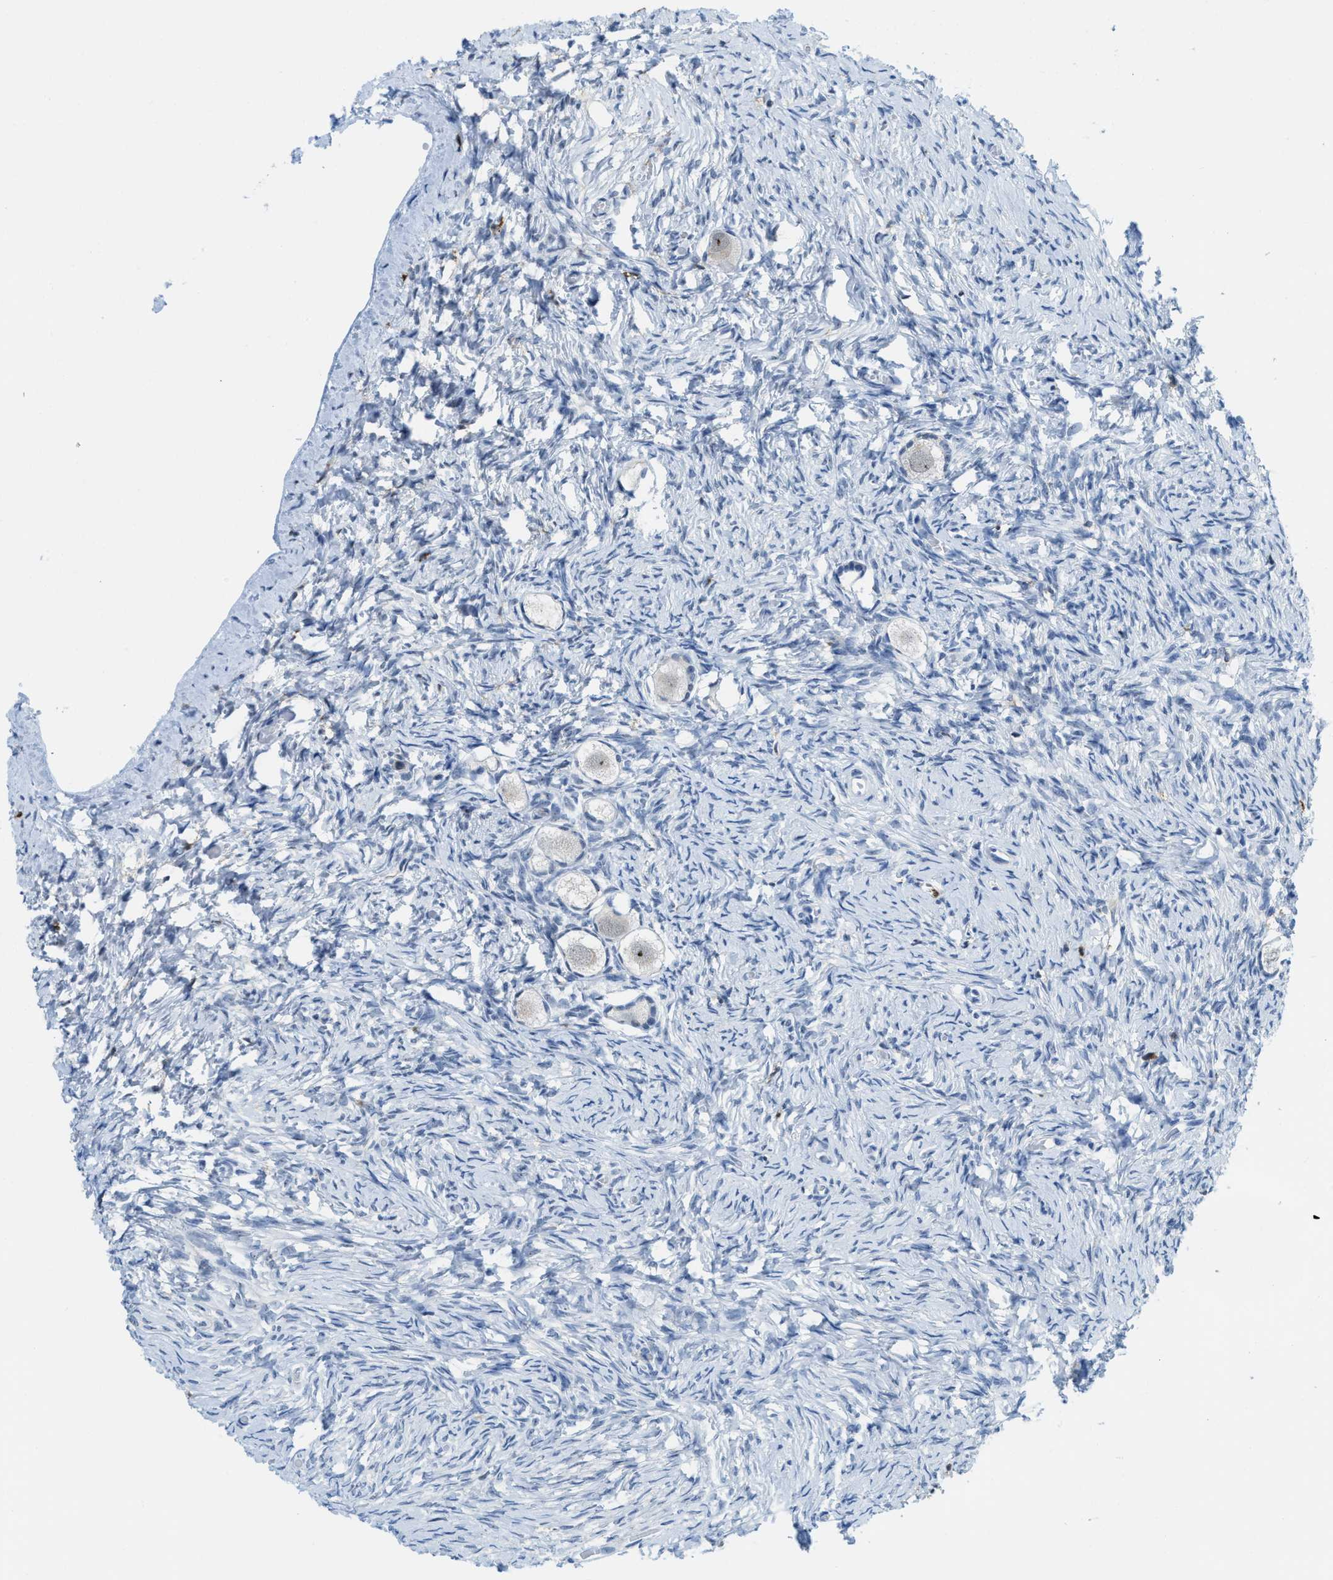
{"staining": {"intensity": "weak", "quantity": "<25%", "location": "nuclear"}, "tissue": "ovary", "cell_type": "Follicle cells", "image_type": "normal", "snomed": [{"axis": "morphology", "description": "Normal tissue, NOS"}, {"axis": "topography", "description": "Ovary"}], "caption": "Immunohistochemistry (IHC) photomicrograph of unremarkable ovary: human ovary stained with DAB exhibits no significant protein staining in follicle cells. The staining was performed using DAB to visualize the protein expression in brown, while the nuclei were stained in blue with hematoxylin (Magnification: 20x).", "gene": "FAM151A", "patient": {"sex": "female", "age": 27}}